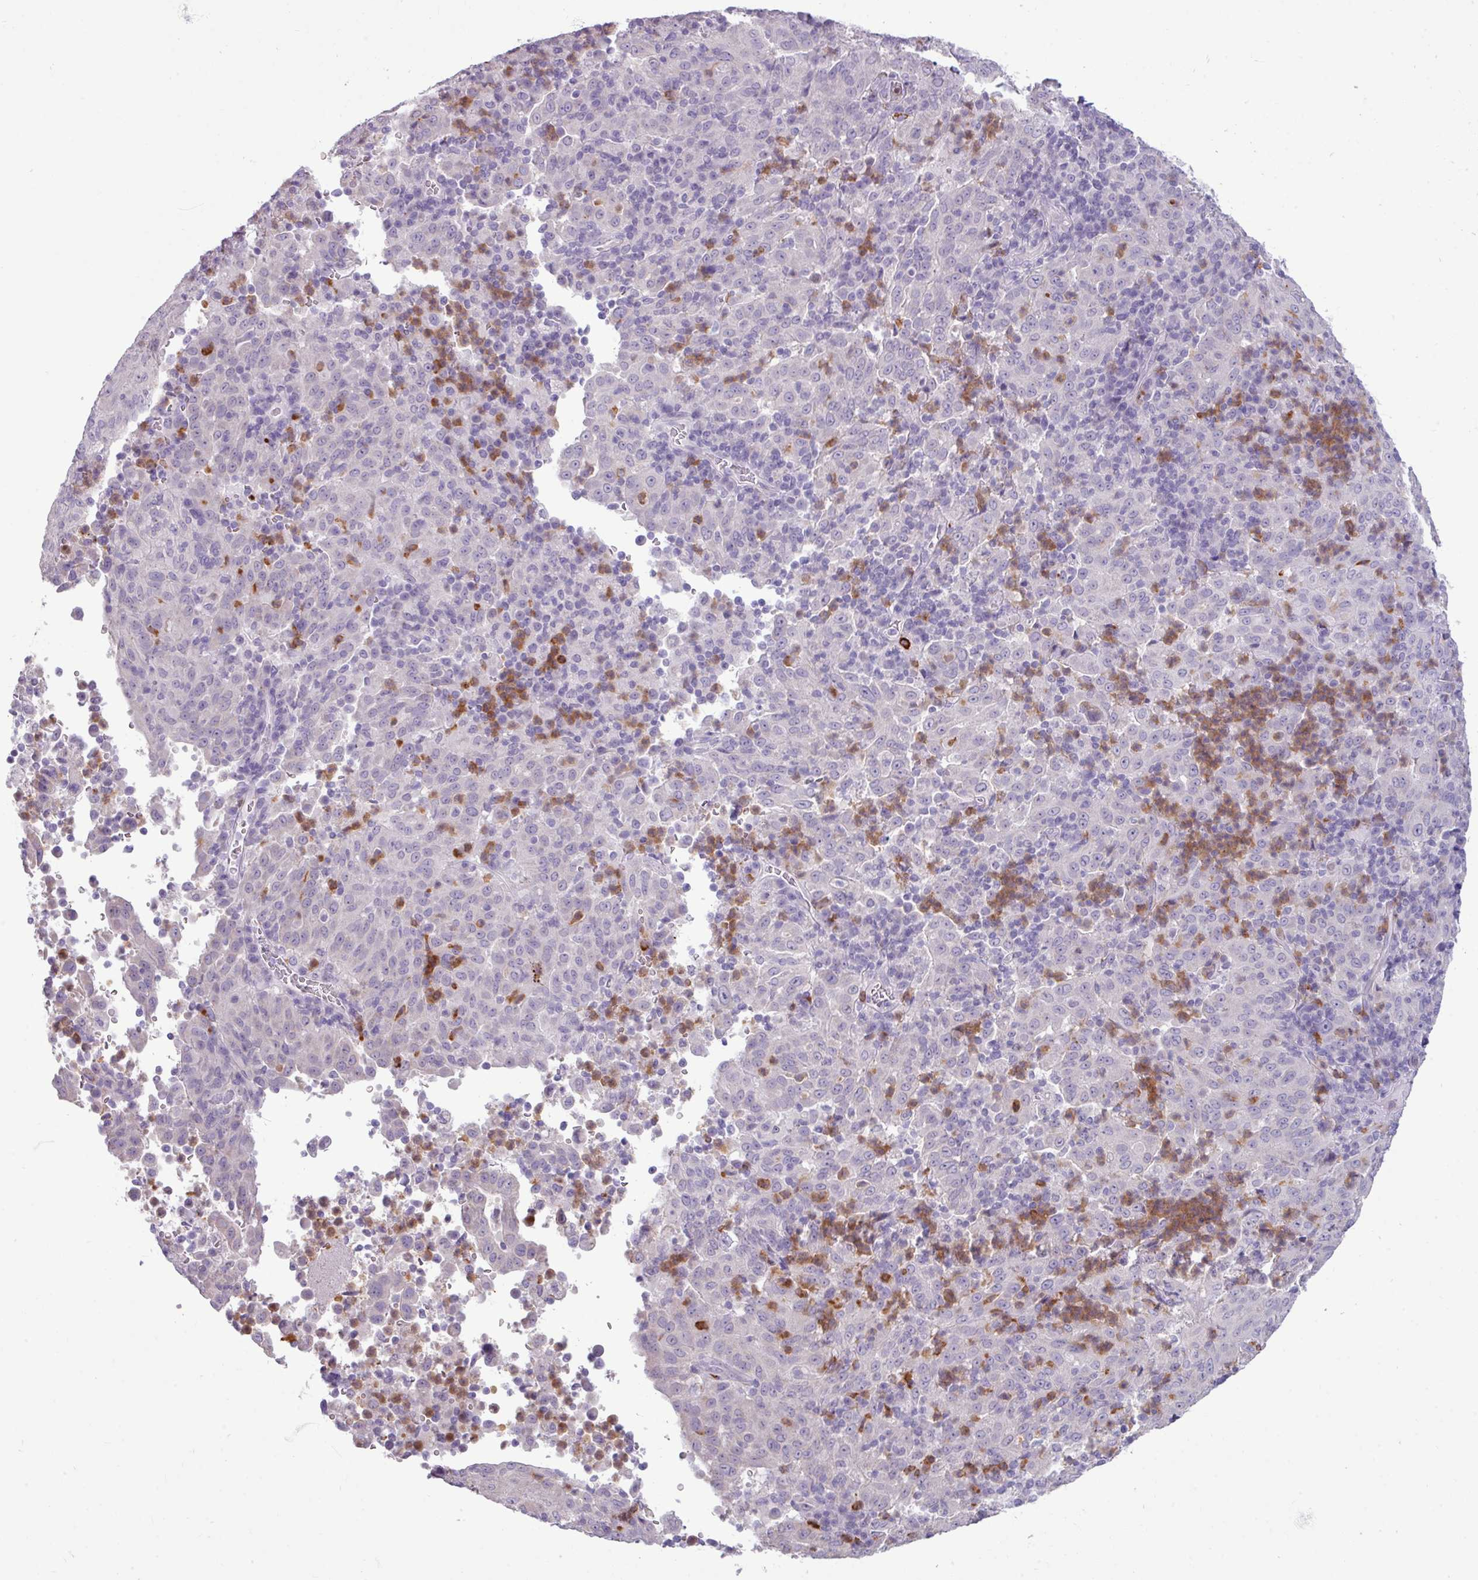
{"staining": {"intensity": "negative", "quantity": "none", "location": "none"}, "tissue": "pancreatic cancer", "cell_type": "Tumor cells", "image_type": "cancer", "snomed": [{"axis": "morphology", "description": "Adenocarcinoma, NOS"}, {"axis": "topography", "description": "Pancreas"}], "caption": "This is an IHC micrograph of pancreatic cancer (adenocarcinoma). There is no expression in tumor cells.", "gene": "TRIM39", "patient": {"sex": "male", "age": 63}}